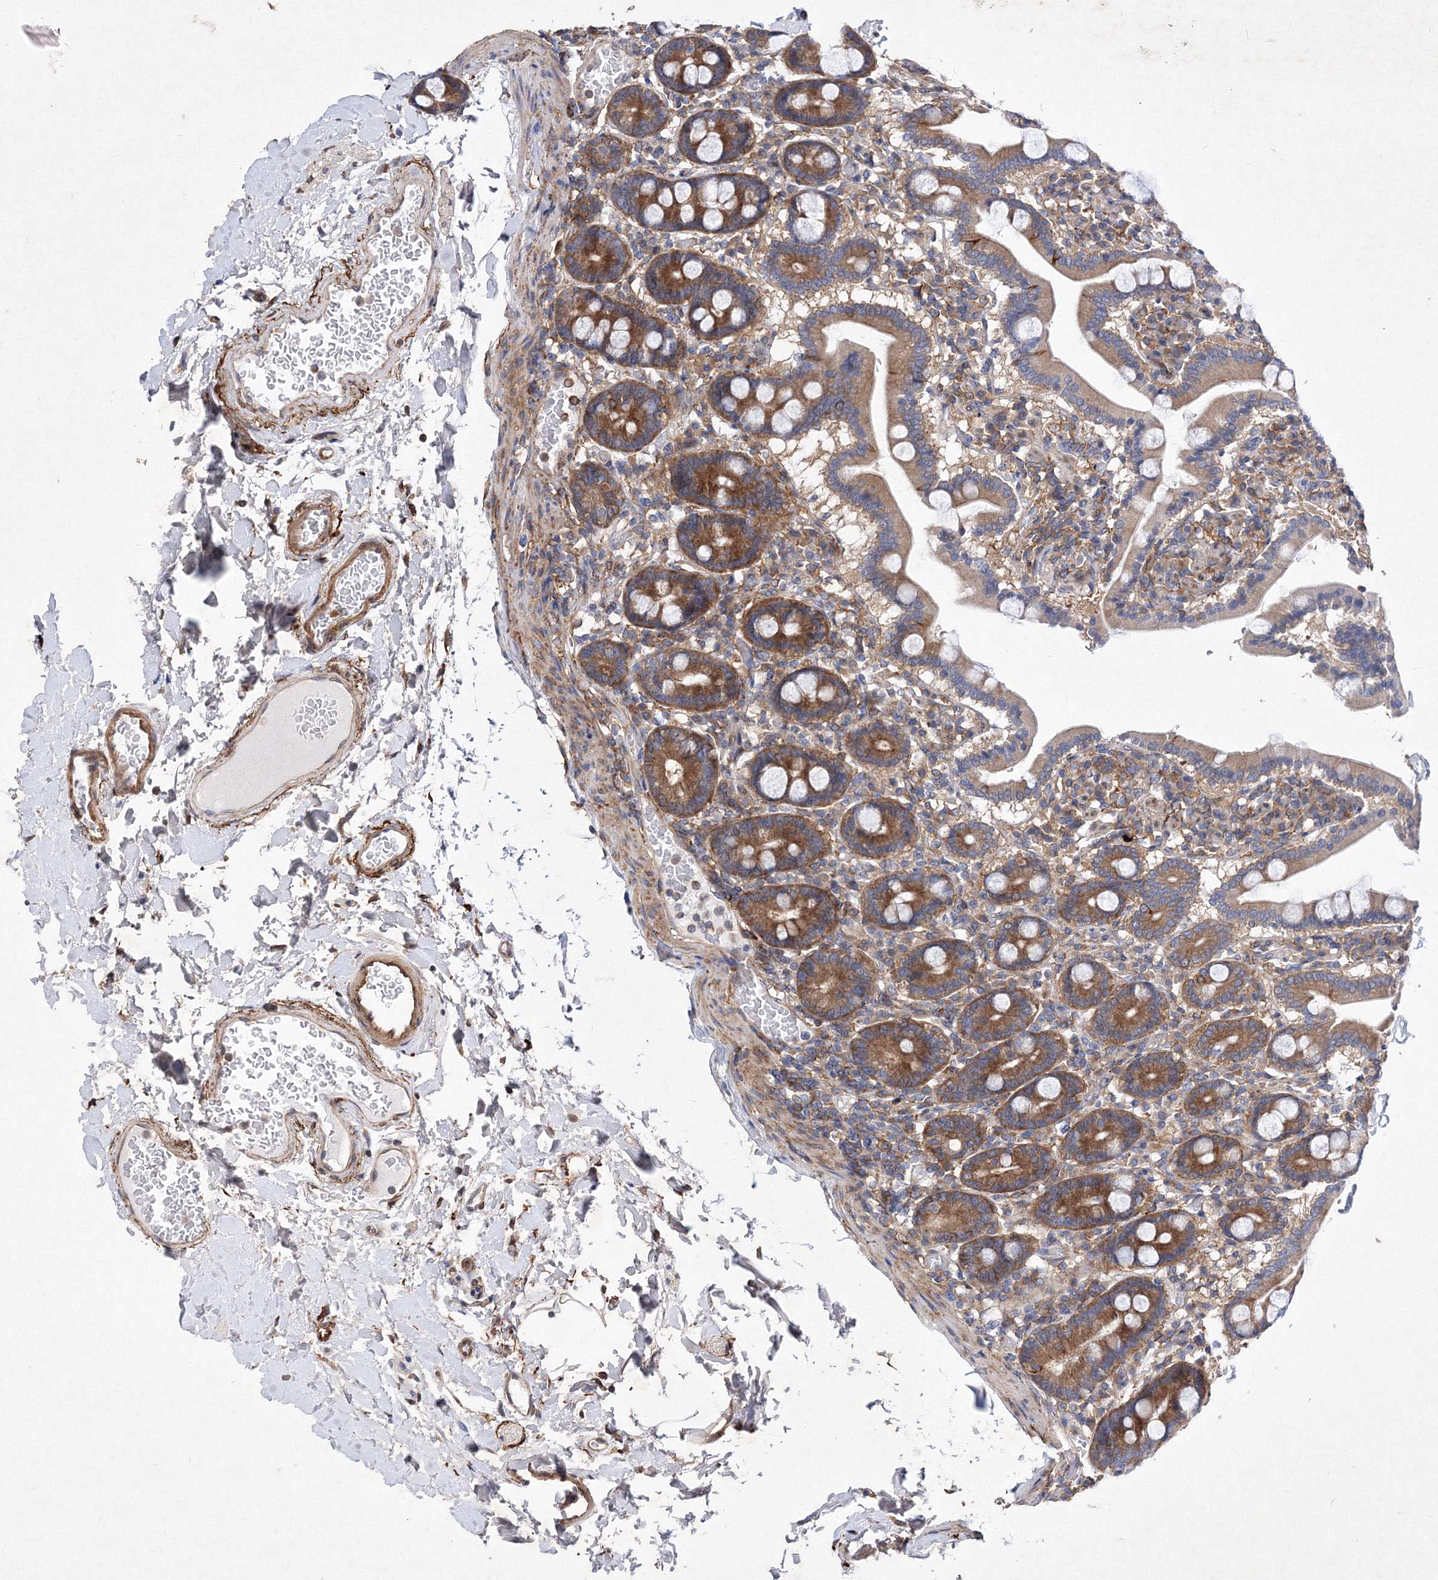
{"staining": {"intensity": "strong", "quantity": "25%-75%", "location": "cytoplasmic/membranous"}, "tissue": "duodenum", "cell_type": "Glandular cells", "image_type": "normal", "snomed": [{"axis": "morphology", "description": "Normal tissue, NOS"}, {"axis": "topography", "description": "Duodenum"}], "caption": "Immunohistochemistry (IHC) of benign duodenum displays high levels of strong cytoplasmic/membranous expression in approximately 25%-75% of glandular cells.", "gene": "SNX18", "patient": {"sex": "male", "age": 55}}